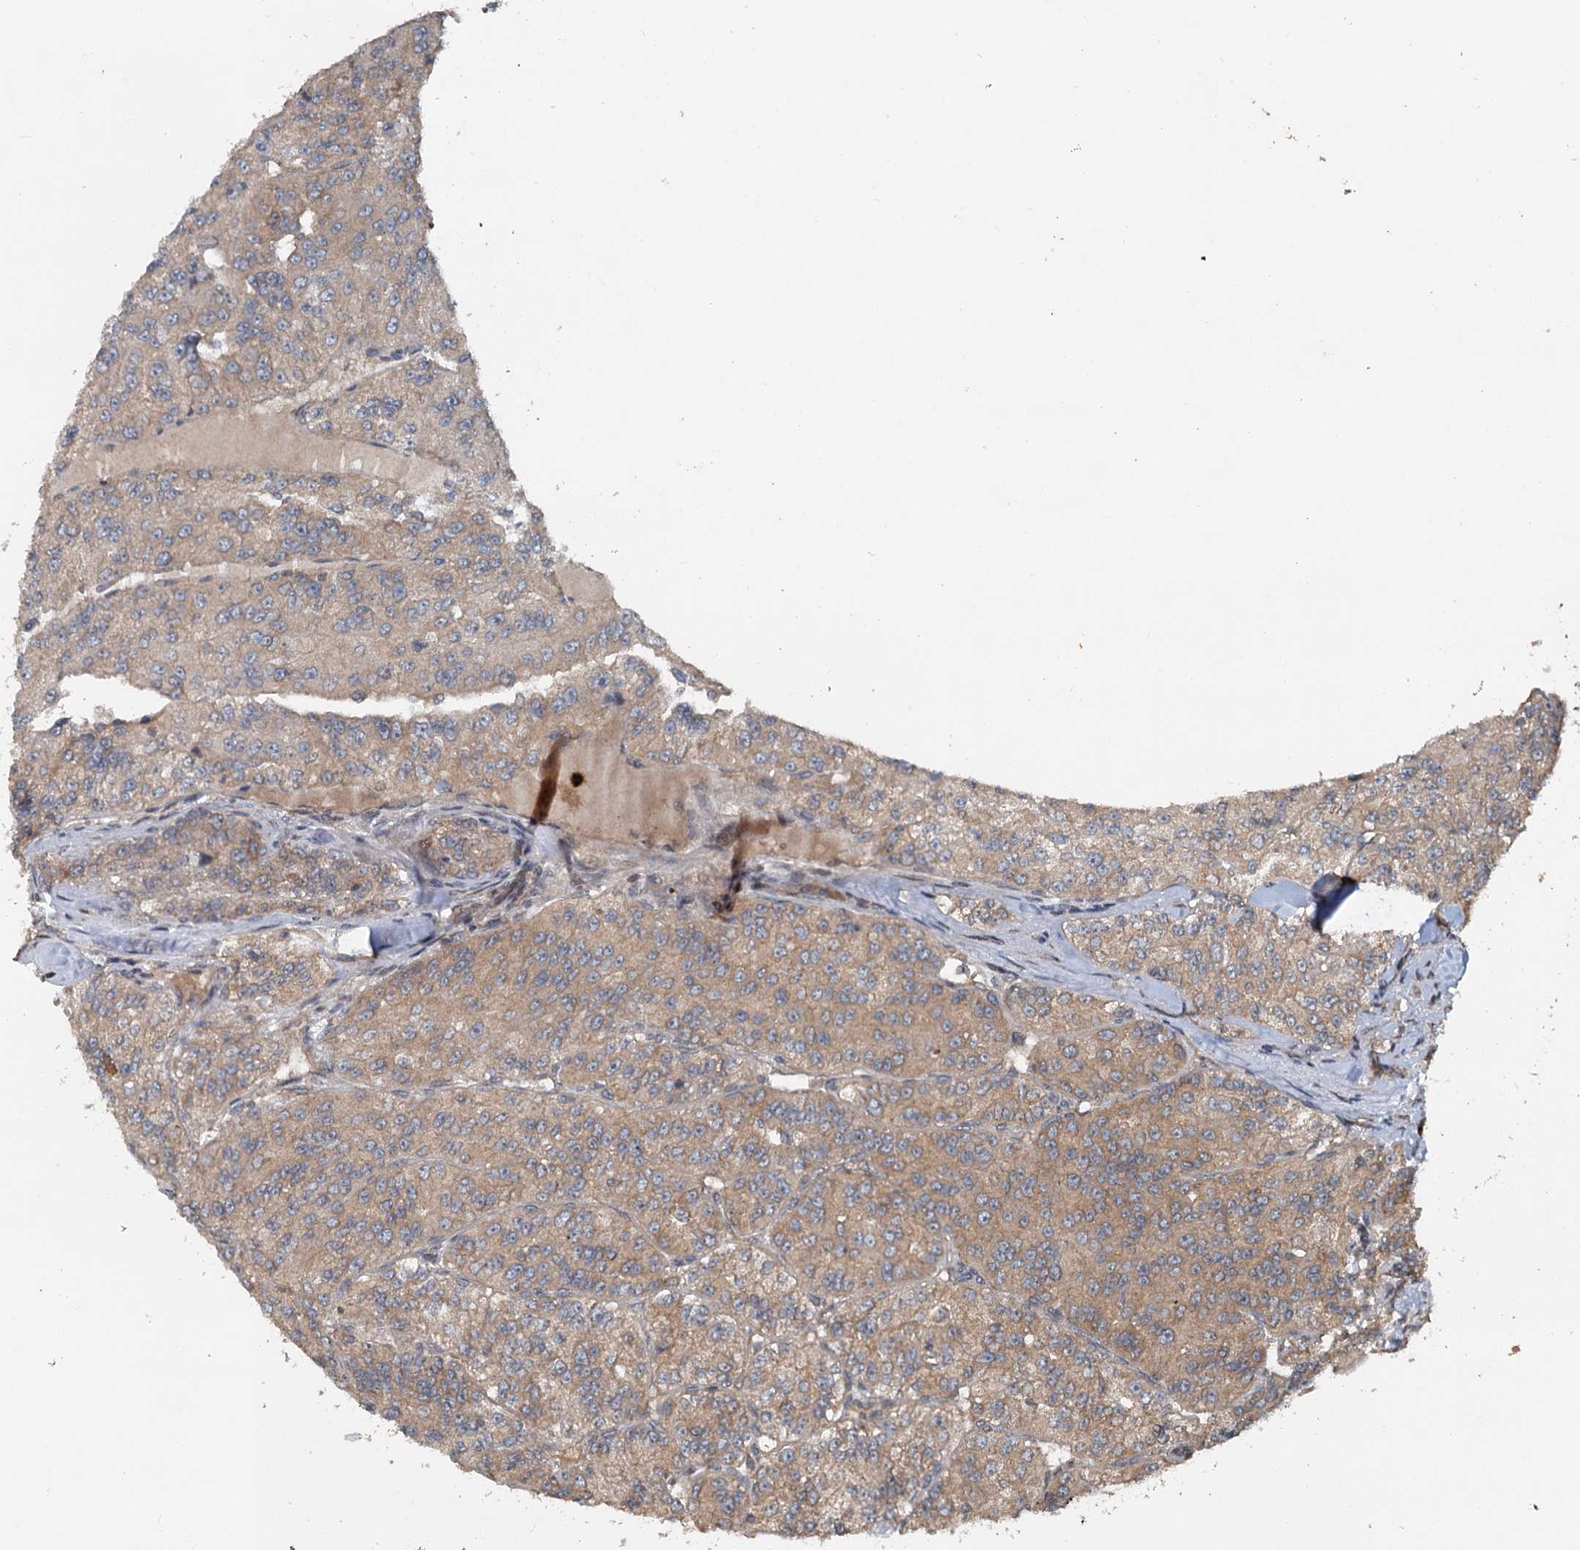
{"staining": {"intensity": "weak", "quantity": "25%-75%", "location": "cytoplasmic/membranous"}, "tissue": "renal cancer", "cell_type": "Tumor cells", "image_type": "cancer", "snomed": [{"axis": "morphology", "description": "Adenocarcinoma, NOS"}, {"axis": "topography", "description": "Kidney"}], "caption": "There is low levels of weak cytoplasmic/membranous positivity in tumor cells of adenocarcinoma (renal), as demonstrated by immunohistochemical staining (brown color).", "gene": "N4BP2L2", "patient": {"sex": "female", "age": 63}}